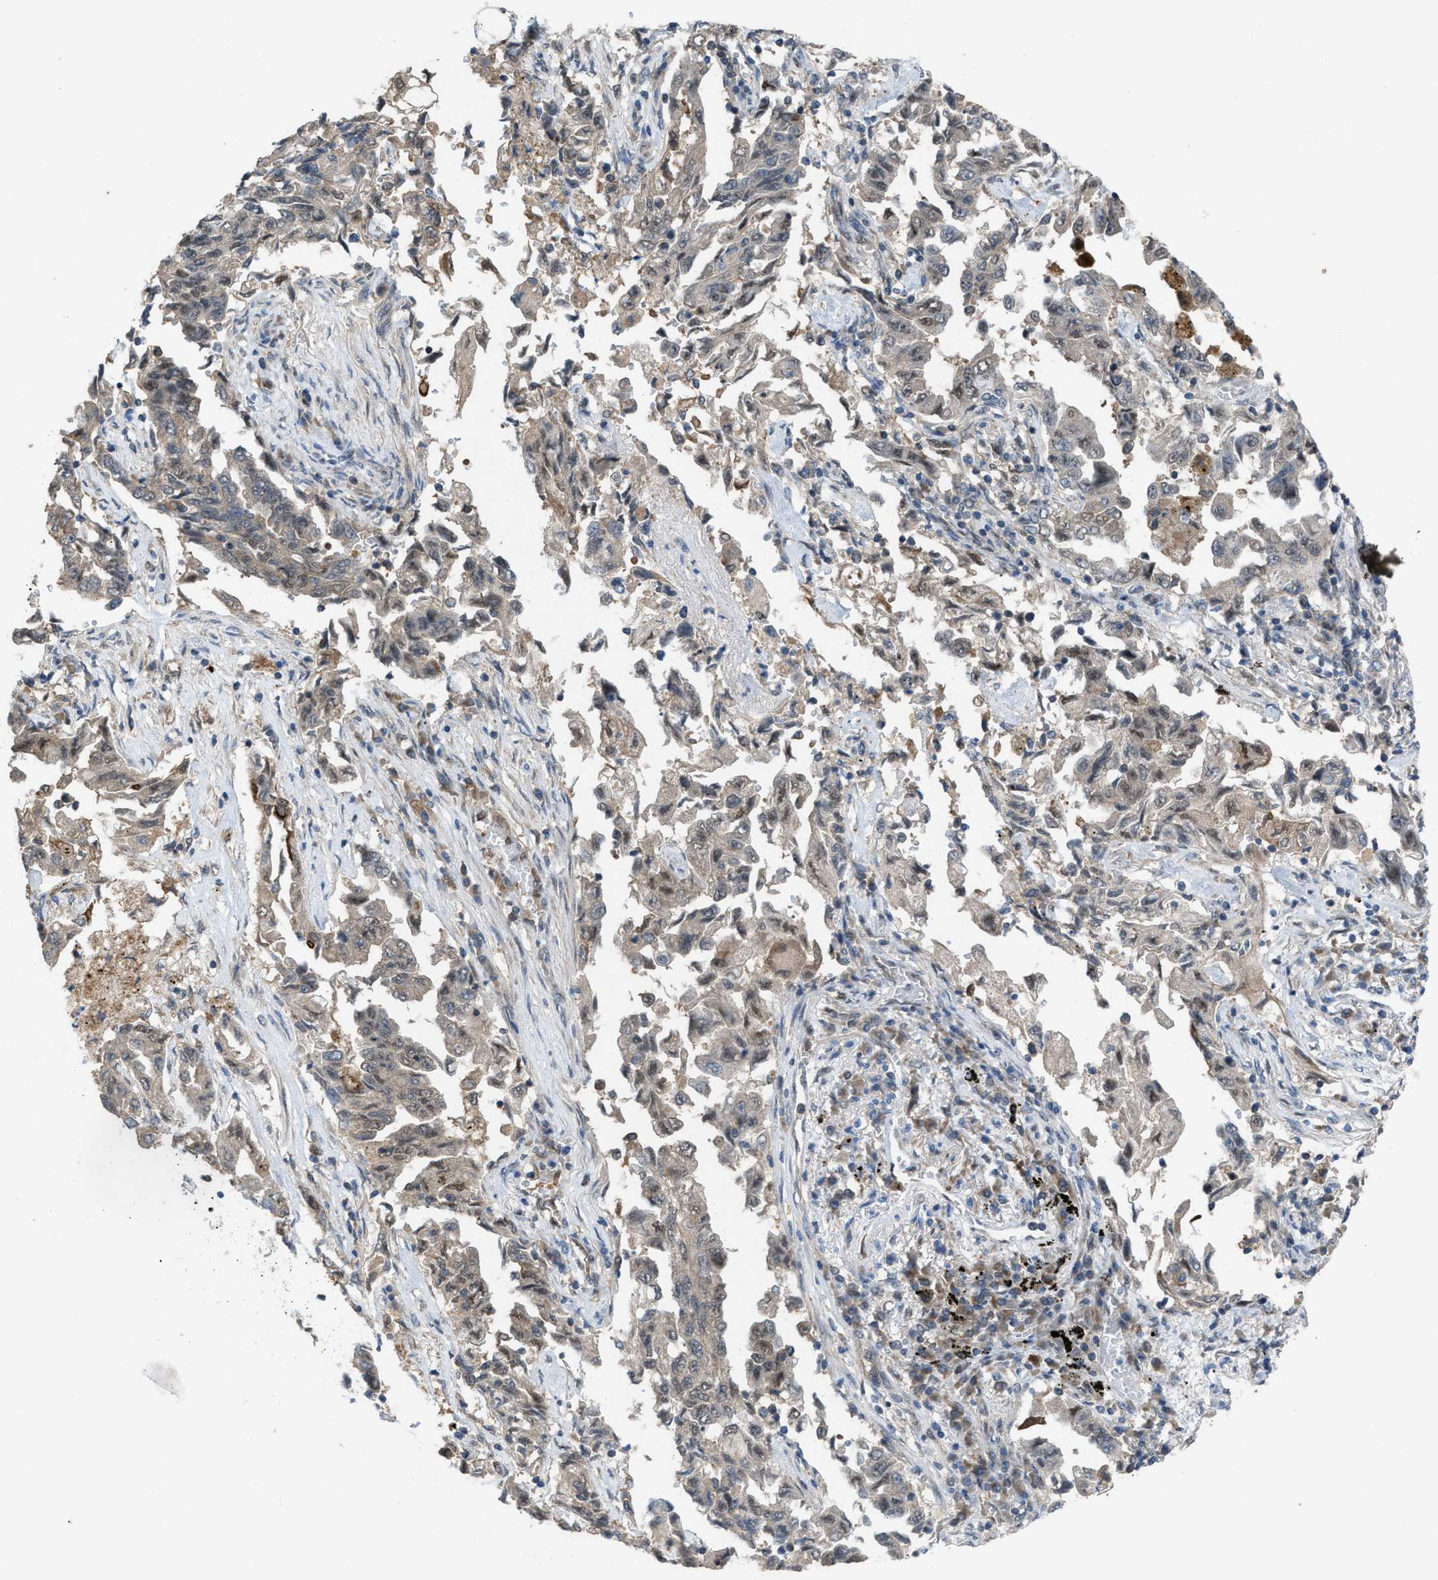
{"staining": {"intensity": "negative", "quantity": "none", "location": "none"}, "tissue": "lung cancer", "cell_type": "Tumor cells", "image_type": "cancer", "snomed": [{"axis": "morphology", "description": "Adenocarcinoma, NOS"}, {"axis": "topography", "description": "Lung"}], "caption": "Tumor cells are negative for protein expression in human lung cancer (adenocarcinoma).", "gene": "PLAA", "patient": {"sex": "female", "age": 51}}